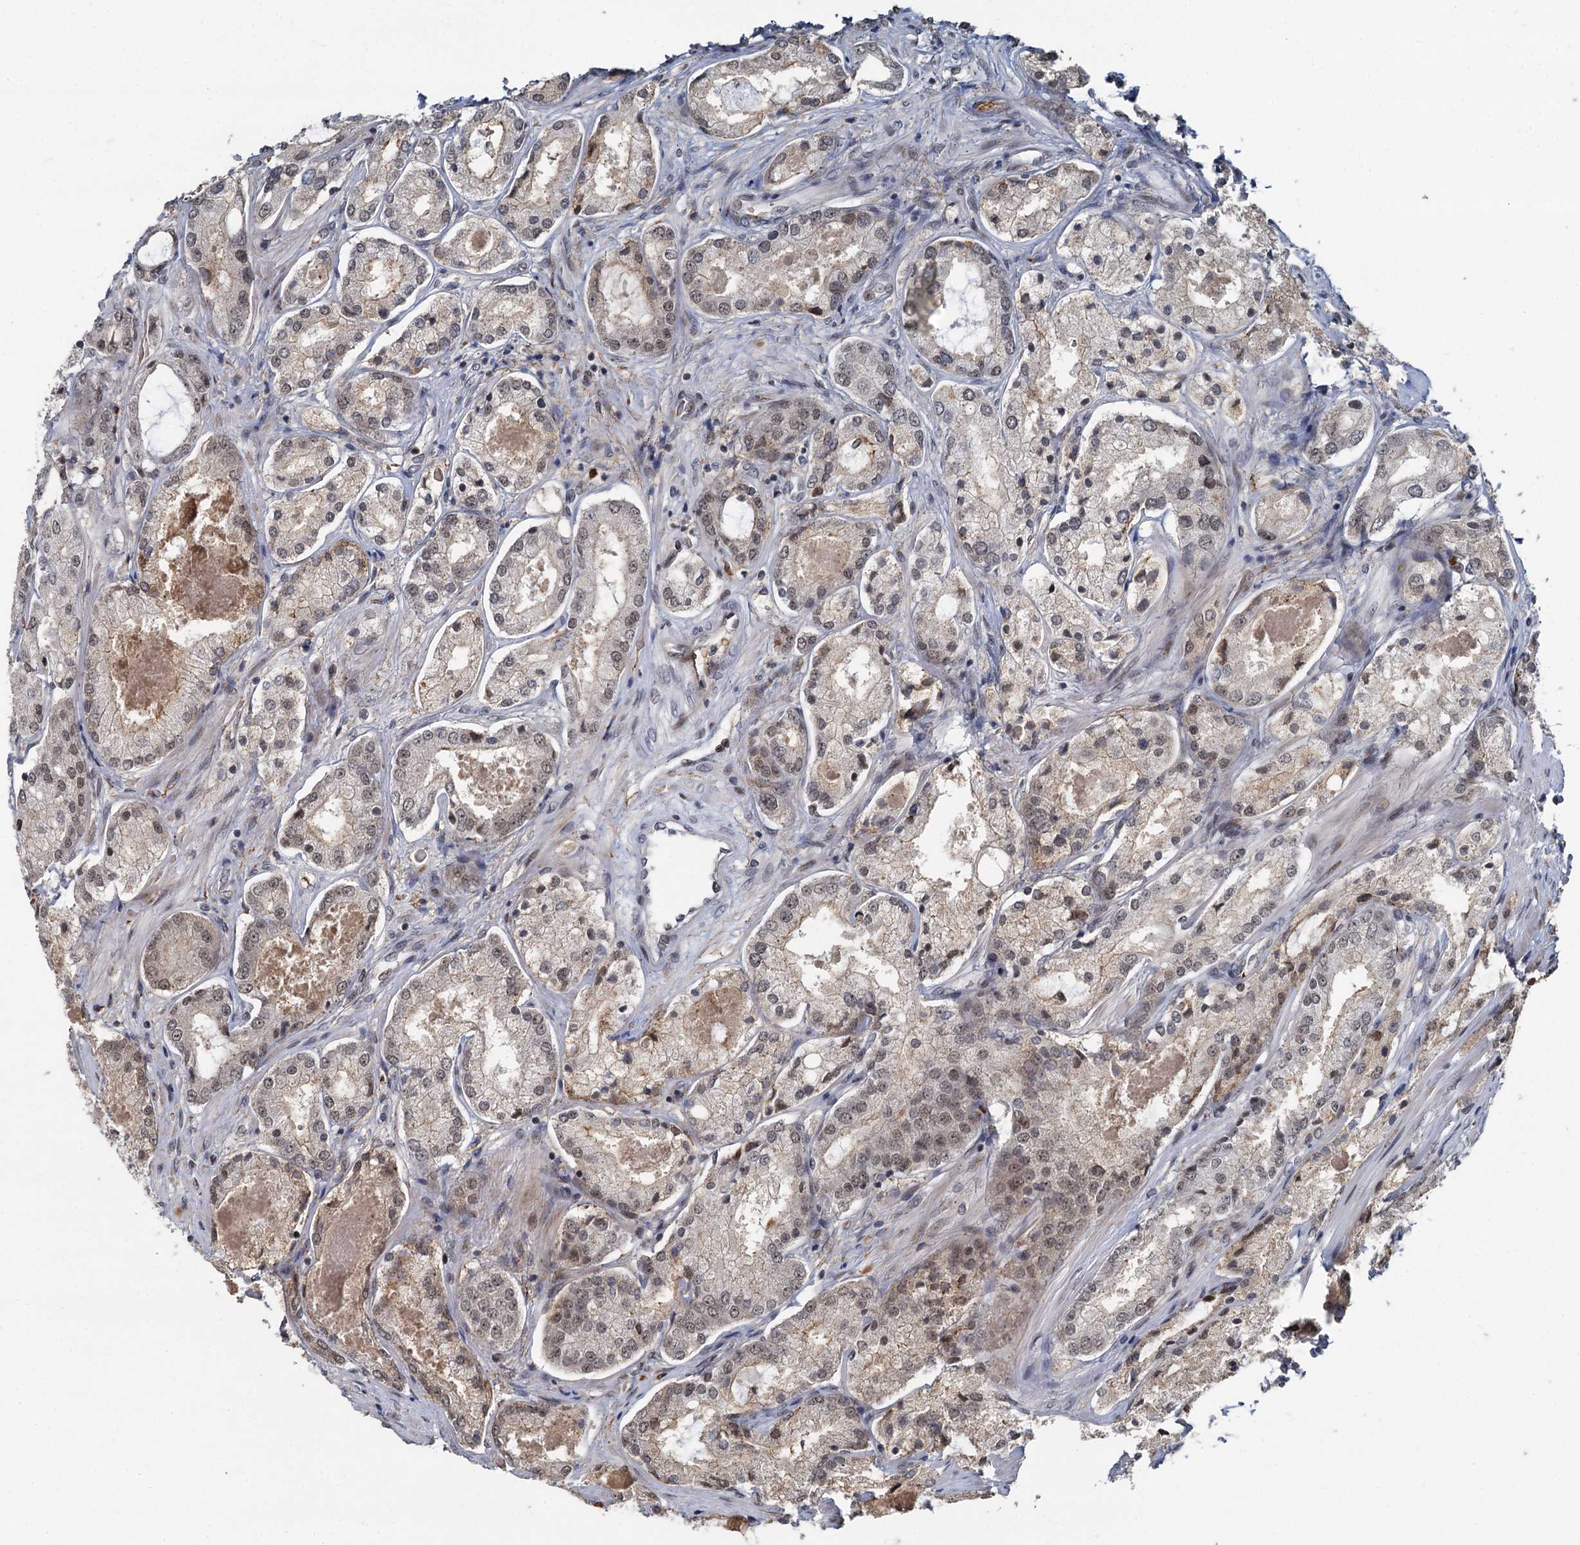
{"staining": {"intensity": "weak", "quantity": ">75%", "location": "nuclear"}, "tissue": "prostate cancer", "cell_type": "Tumor cells", "image_type": "cancer", "snomed": [{"axis": "morphology", "description": "Adenocarcinoma, Low grade"}, {"axis": "topography", "description": "Prostate"}], "caption": "Protein analysis of low-grade adenocarcinoma (prostate) tissue shows weak nuclear staining in about >75% of tumor cells.", "gene": "FANCI", "patient": {"sex": "male", "age": 68}}